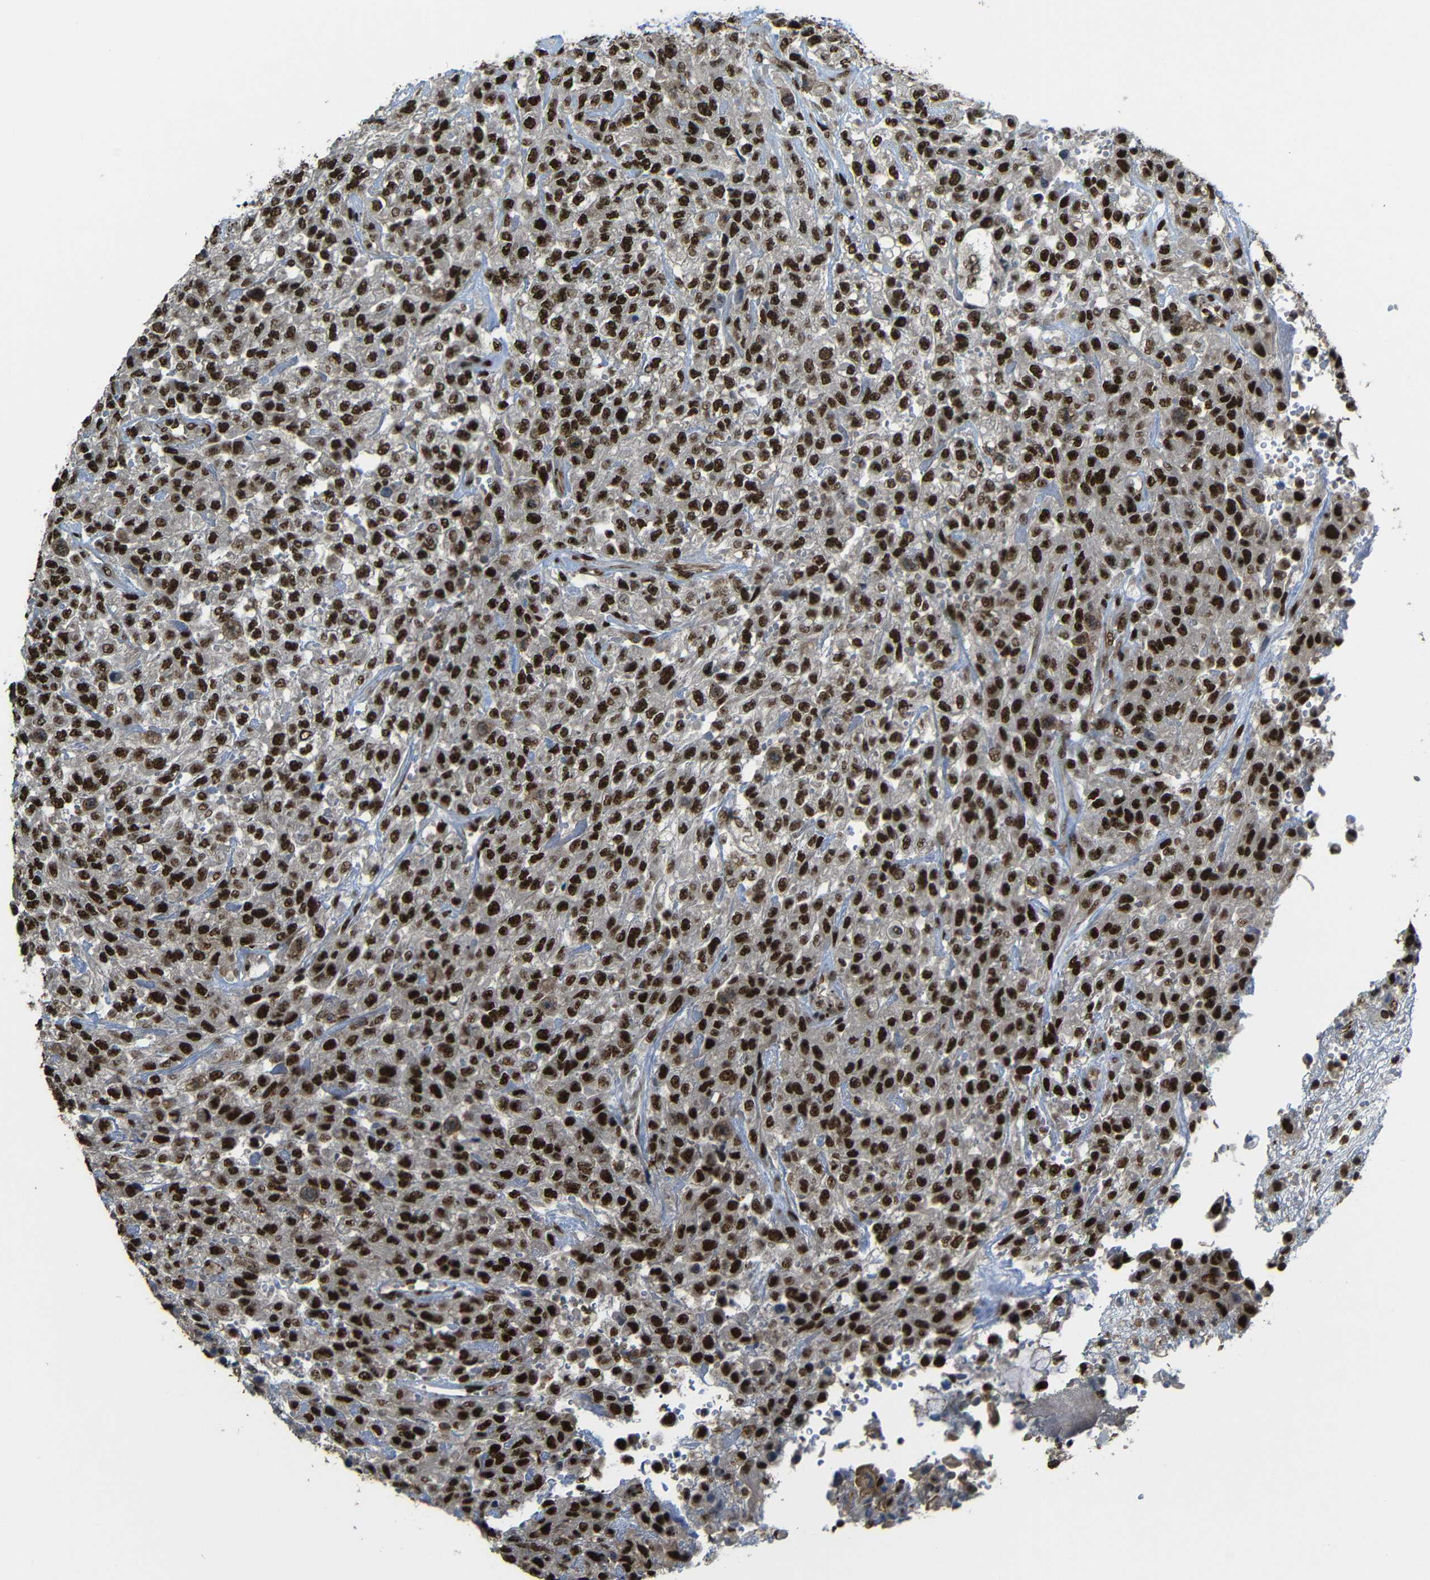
{"staining": {"intensity": "strong", "quantity": ">75%", "location": "cytoplasmic/membranous,nuclear"}, "tissue": "urothelial cancer", "cell_type": "Tumor cells", "image_type": "cancer", "snomed": [{"axis": "morphology", "description": "Urothelial carcinoma, High grade"}, {"axis": "topography", "description": "Urinary bladder"}], "caption": "Brown immunohistochemical staining in urothelial cancer exhibits strong cytoplasmic/membranous and nuclear staining in about >75% of tumor cells.", "gene": "TCF7L2", "patient": {"sex": "male", "age": 46}}